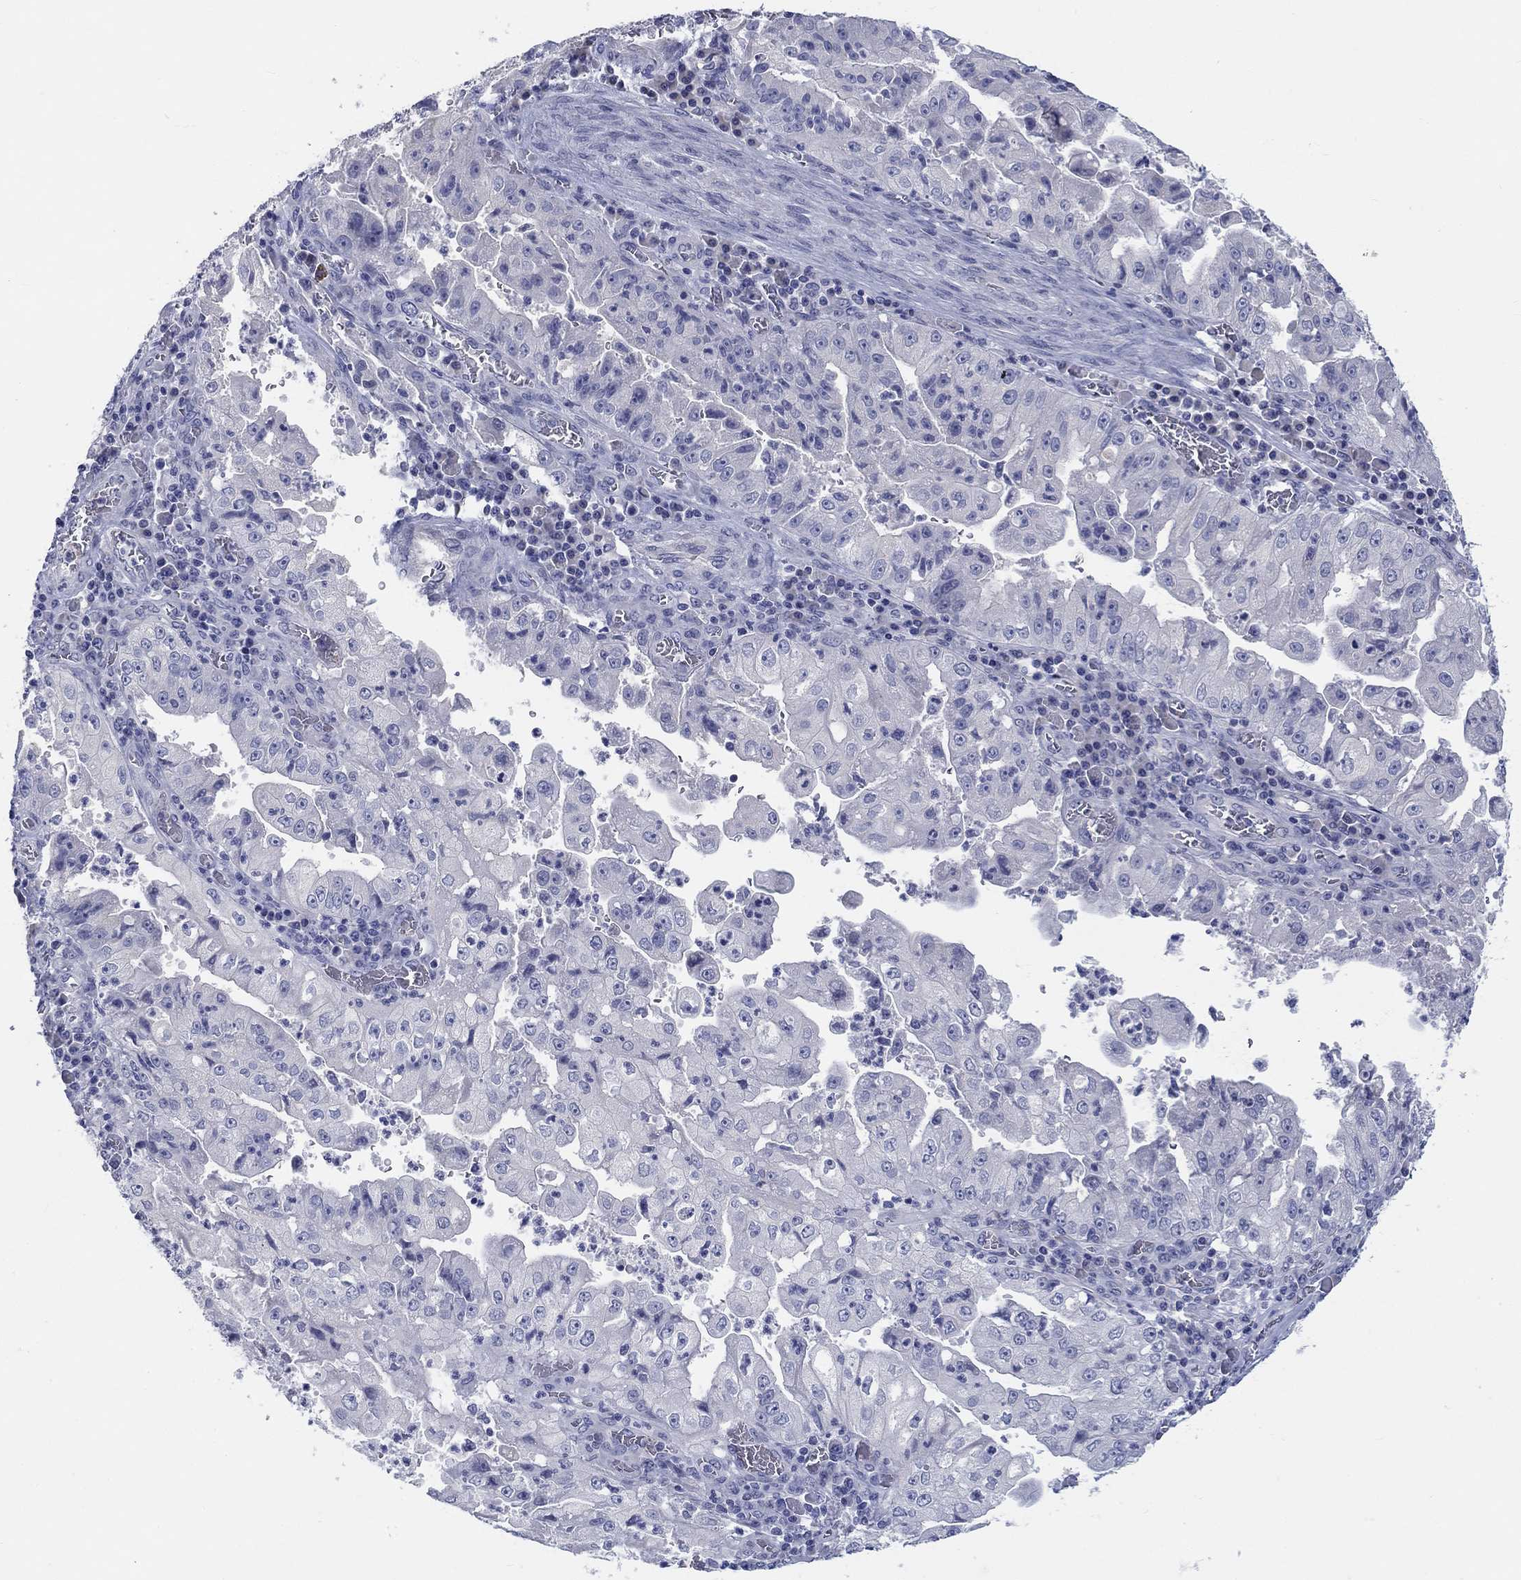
{"staining": {"intensity": "negative", "quantity": "none", "location": "none"}, "tissue": "stomach cancer", "cell_type": "Tumor cells", "image_type": "cancer", "snomed": [{"axis": "morphology", "description": "Adenocarcinoma, NOS"}, {"axis": "topography", "description": "Stomach"}], "caption": "This histopathology image is of stomach cancer stained with immunohistochemistry to label a protein in brown with the nuclei are counter-stained blue. There is no positivity in tumor cells. The staining is performed using DAB brown chromogen with nuclei counter-stained in using hematoxylin.", "gene": "LRRC4C", "patient": {"sex": "male", "age": 76}}